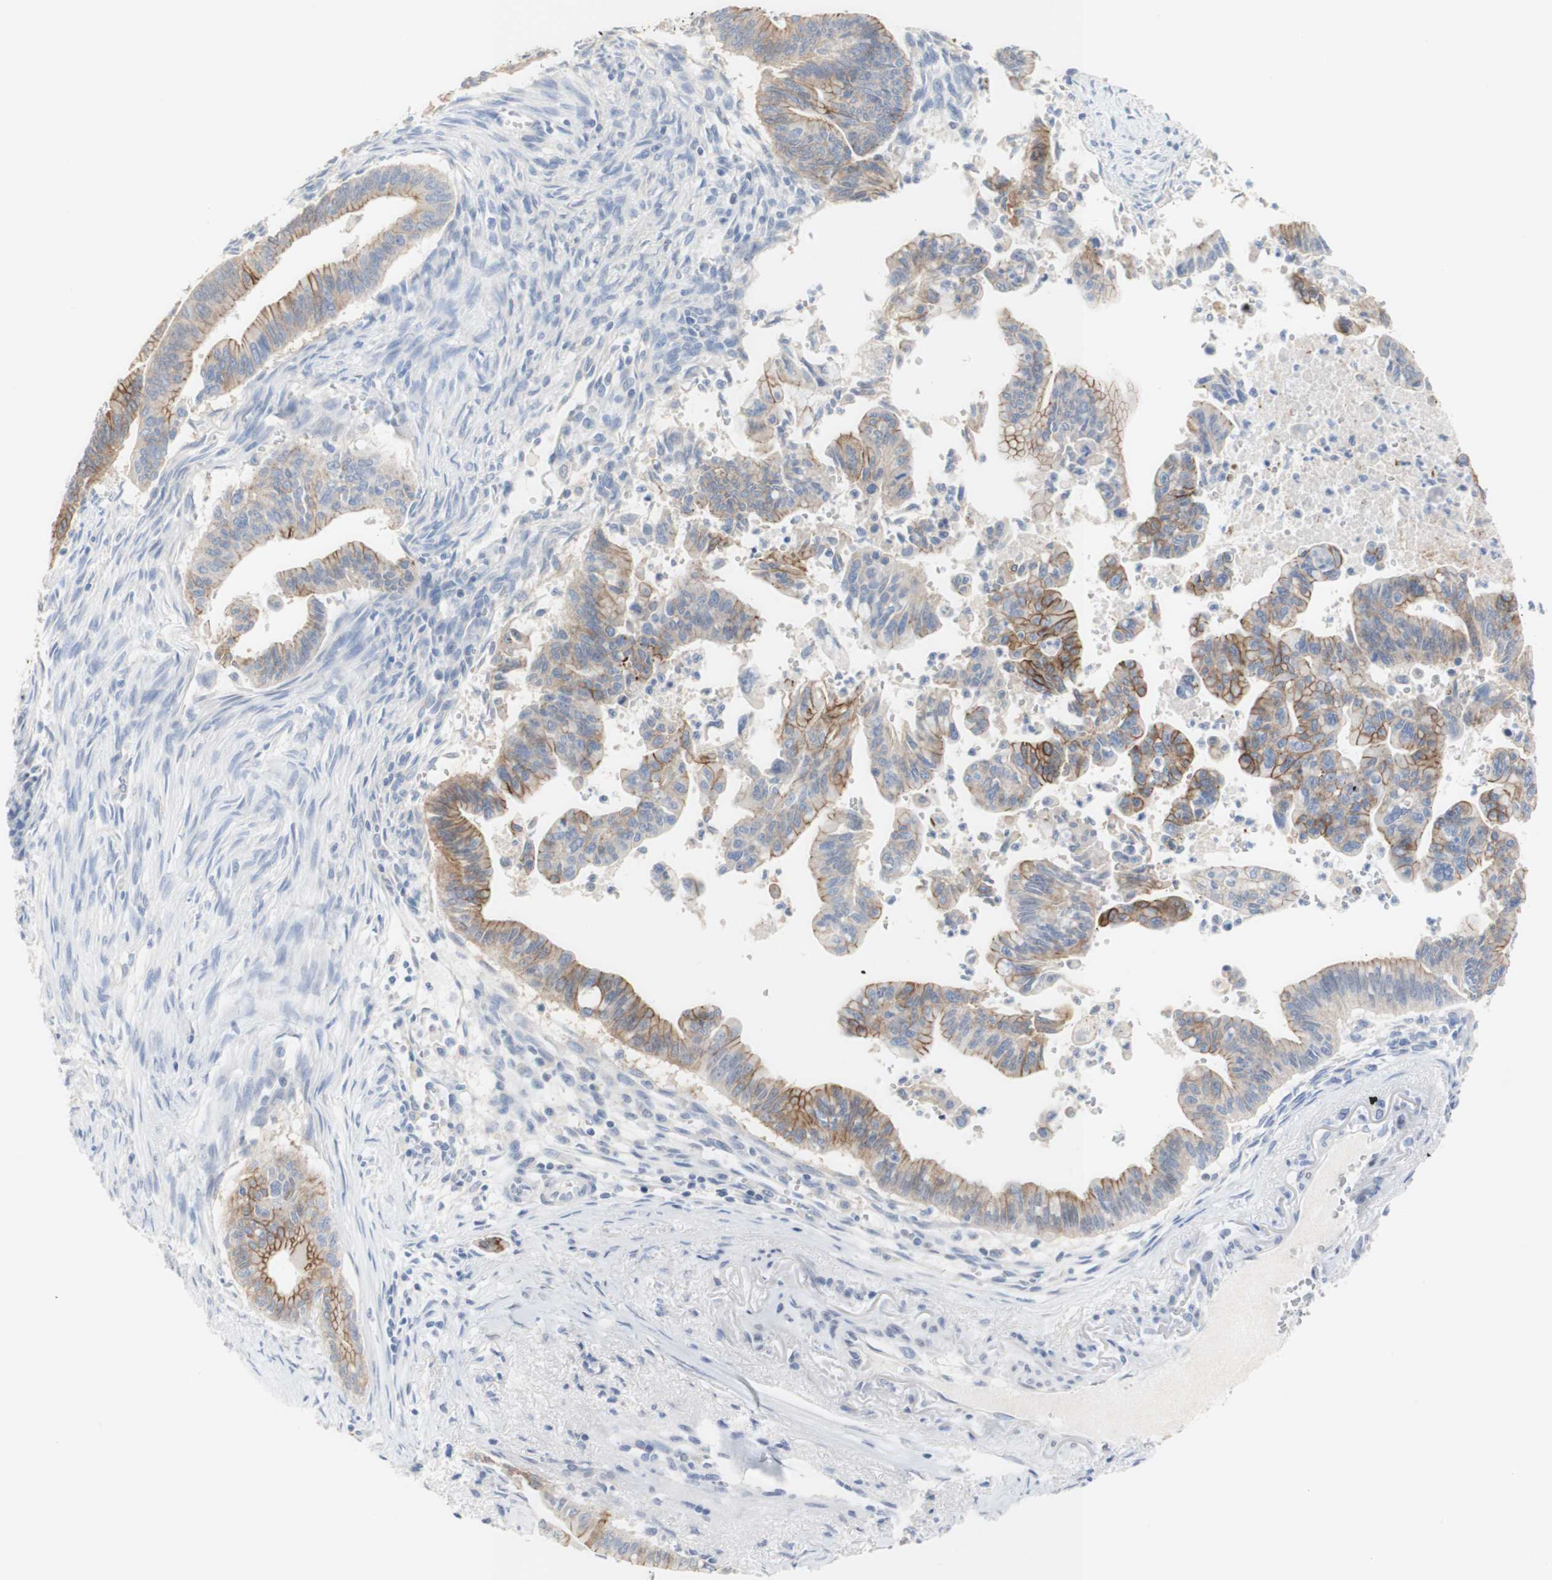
{"staining": {"intensity": "moderate", "quantity": ">75%", "location": "cytoplasmic/membranous"}, "tissue": "pancreatic cancer", "cell_type": "Tumor cells", "image_type": "cancer", "snomed": [{"axis": "morphology", "description": "Adenocarcinoma, NOS"}, {"axis": "topography", "description": "Pancreas"}], "caption": "Immunohistochemical staining of human pancreatic adenocarcinoma reveals medium levels of moderate cytoplasmic/membranous protein expression in approximately >75% of tumor cells.", "gene": "DSC2", "patient": {"sex": "male", "age": 70}}